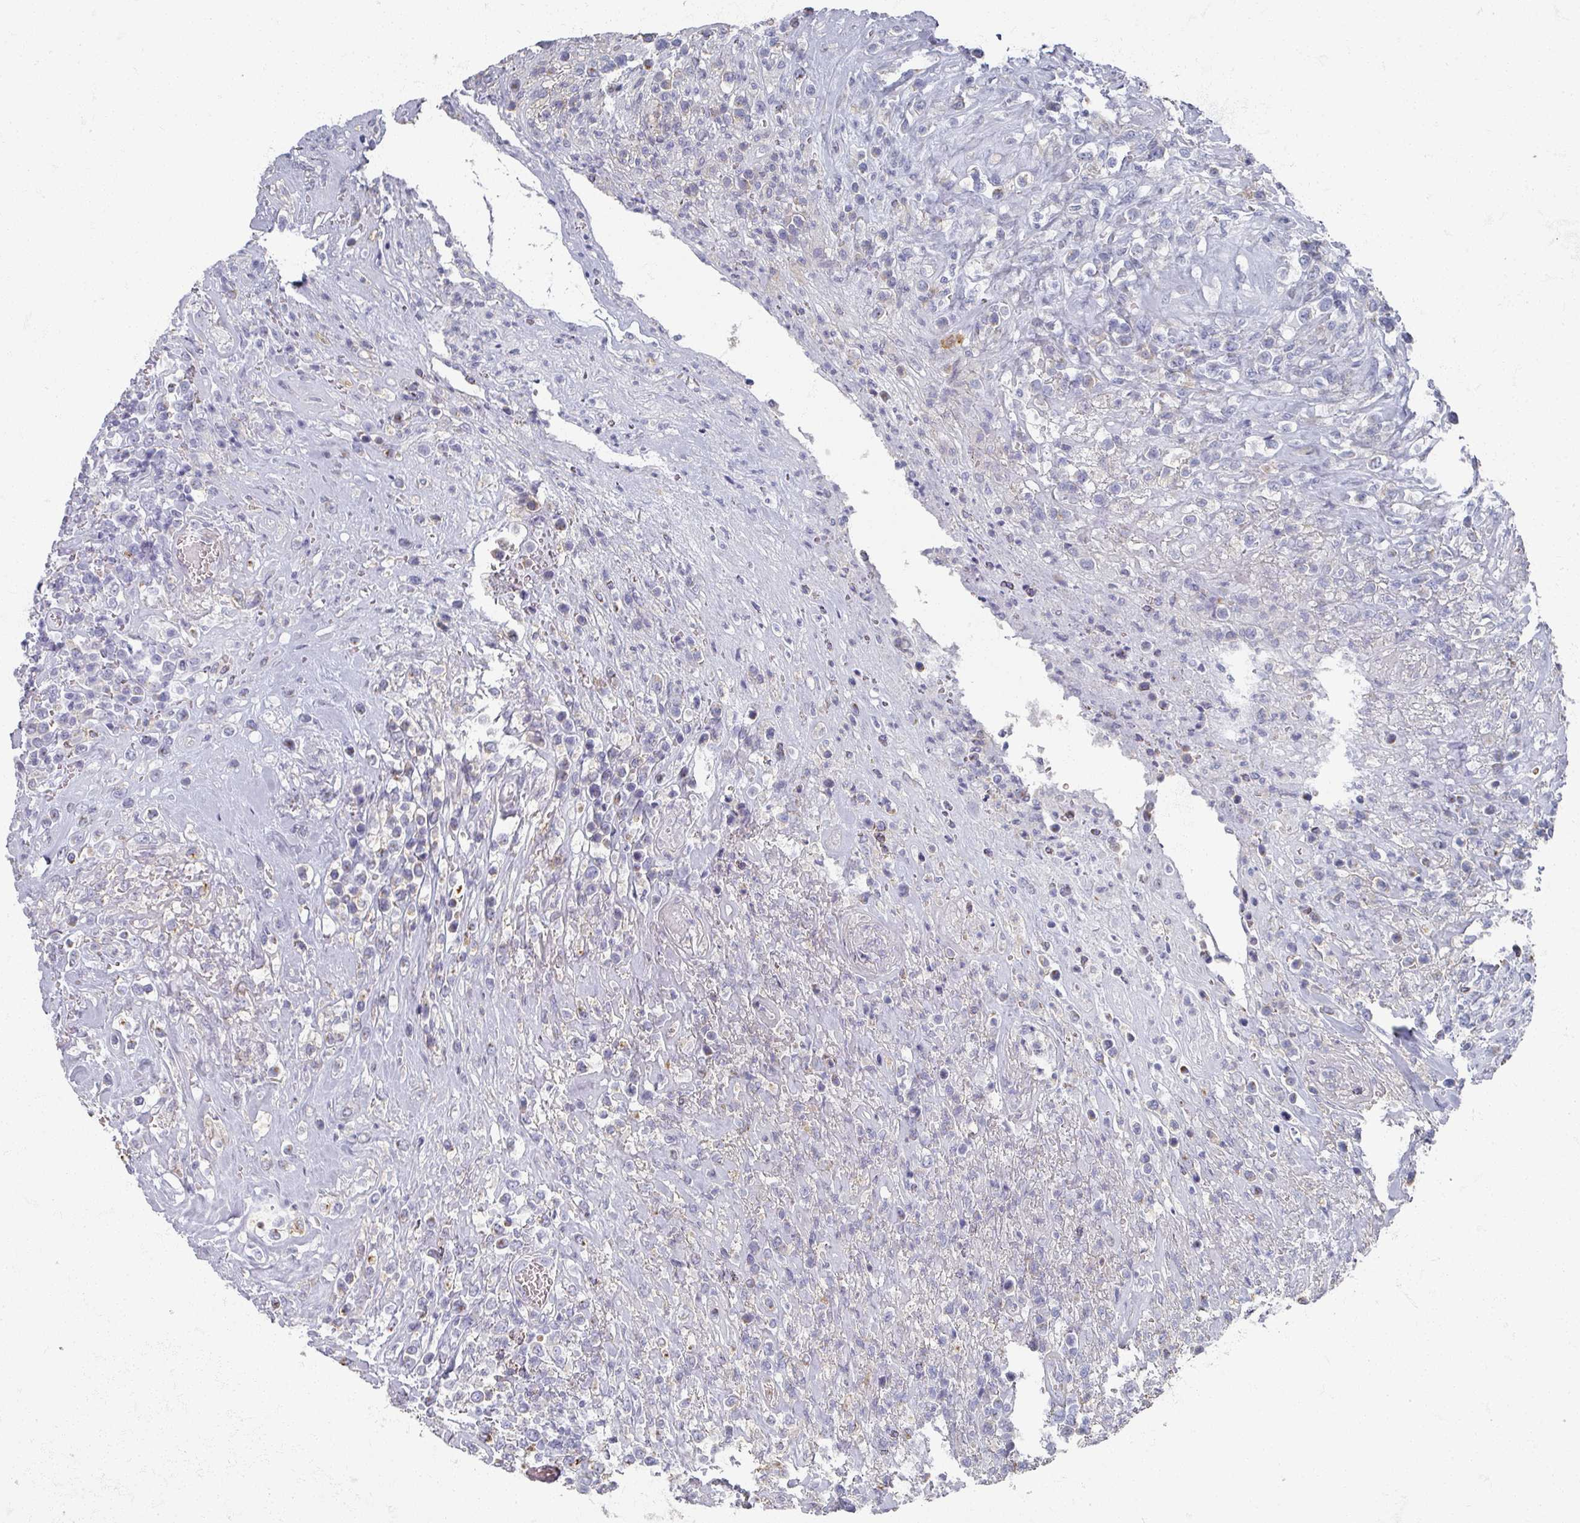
{"staining": {"intensity": "negative", "quantity": "none", "location": "none"}, "tissue": "lymphoma", "cell_type": "Tumor cells", "image_type": "cancer", "snomed": [{"axis": "morphology", "description": "Malignant lymphoma, non-Hodgkin's type, High grade"}, {"axis": "topography", "description": "Soft tissue"}], "caption": "This is a photomicrograph of immunohistochemistry staining of lymphoma, which shows no staining in tumor cells.", "gene": "OMG", "patient": {"sex": "female", "age": 56}}